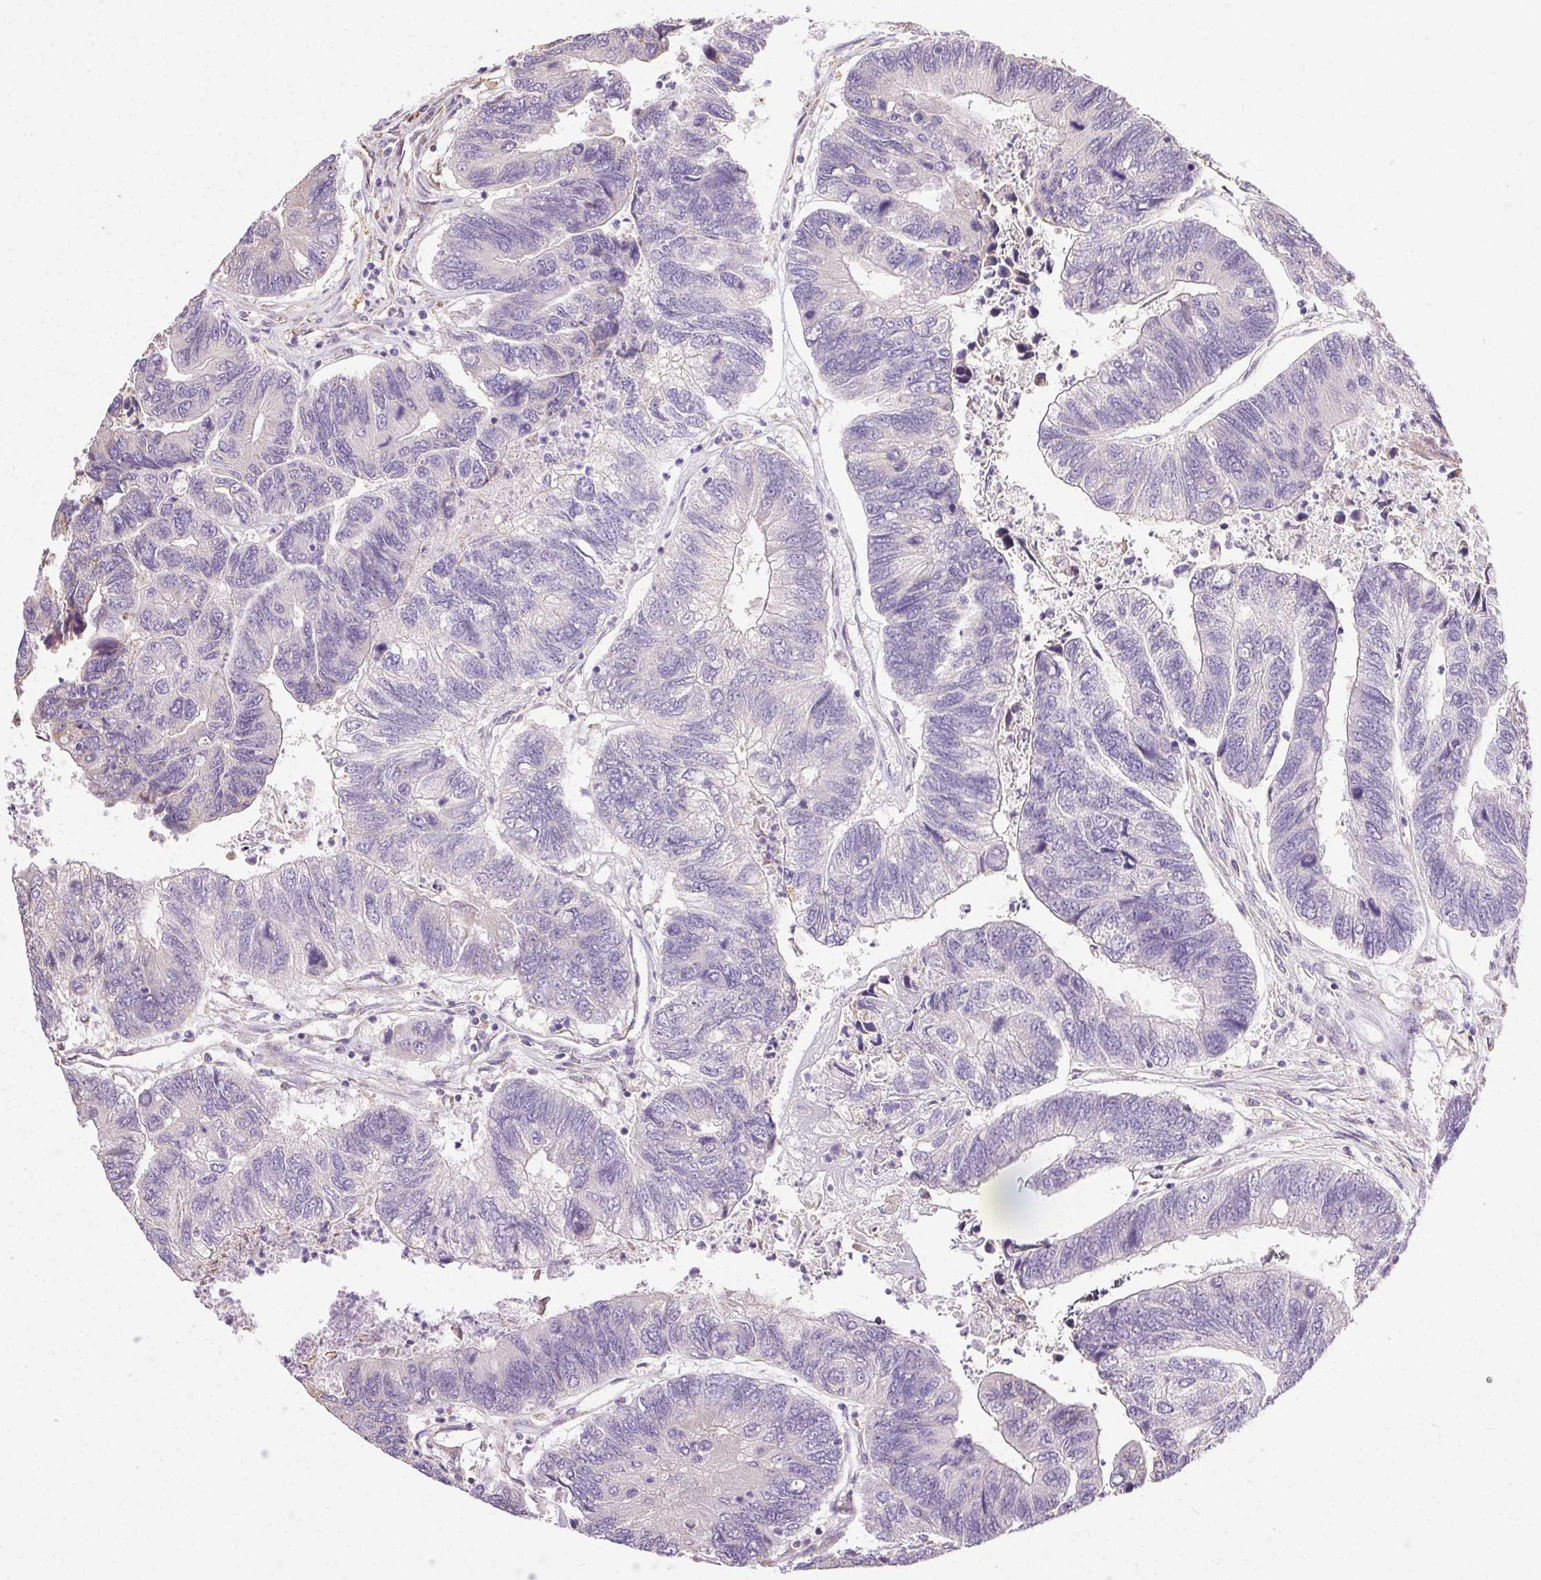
{"staining": {"intensity": "negative", "quantity": "none", "location": "none"}, "tissue": "colorectal cancer", "cell_type": "Tumor cells", "image_type": "cancer", "snomed": [{"axis": "morphology", "description": "Adenocarcinoma, NOS"}, {"axis": "topography", "description": "Colon"}], "caption": "High power microscopy micrograph of an immunohistochemistry photomicrograph of colorectal adenocarcinoma, revealing no significant staining in tumor cells. (DAB IHC with hematoxylin counter stain).", "gene": "SNX31", "patient": {"sex": "female", "age": 67}}